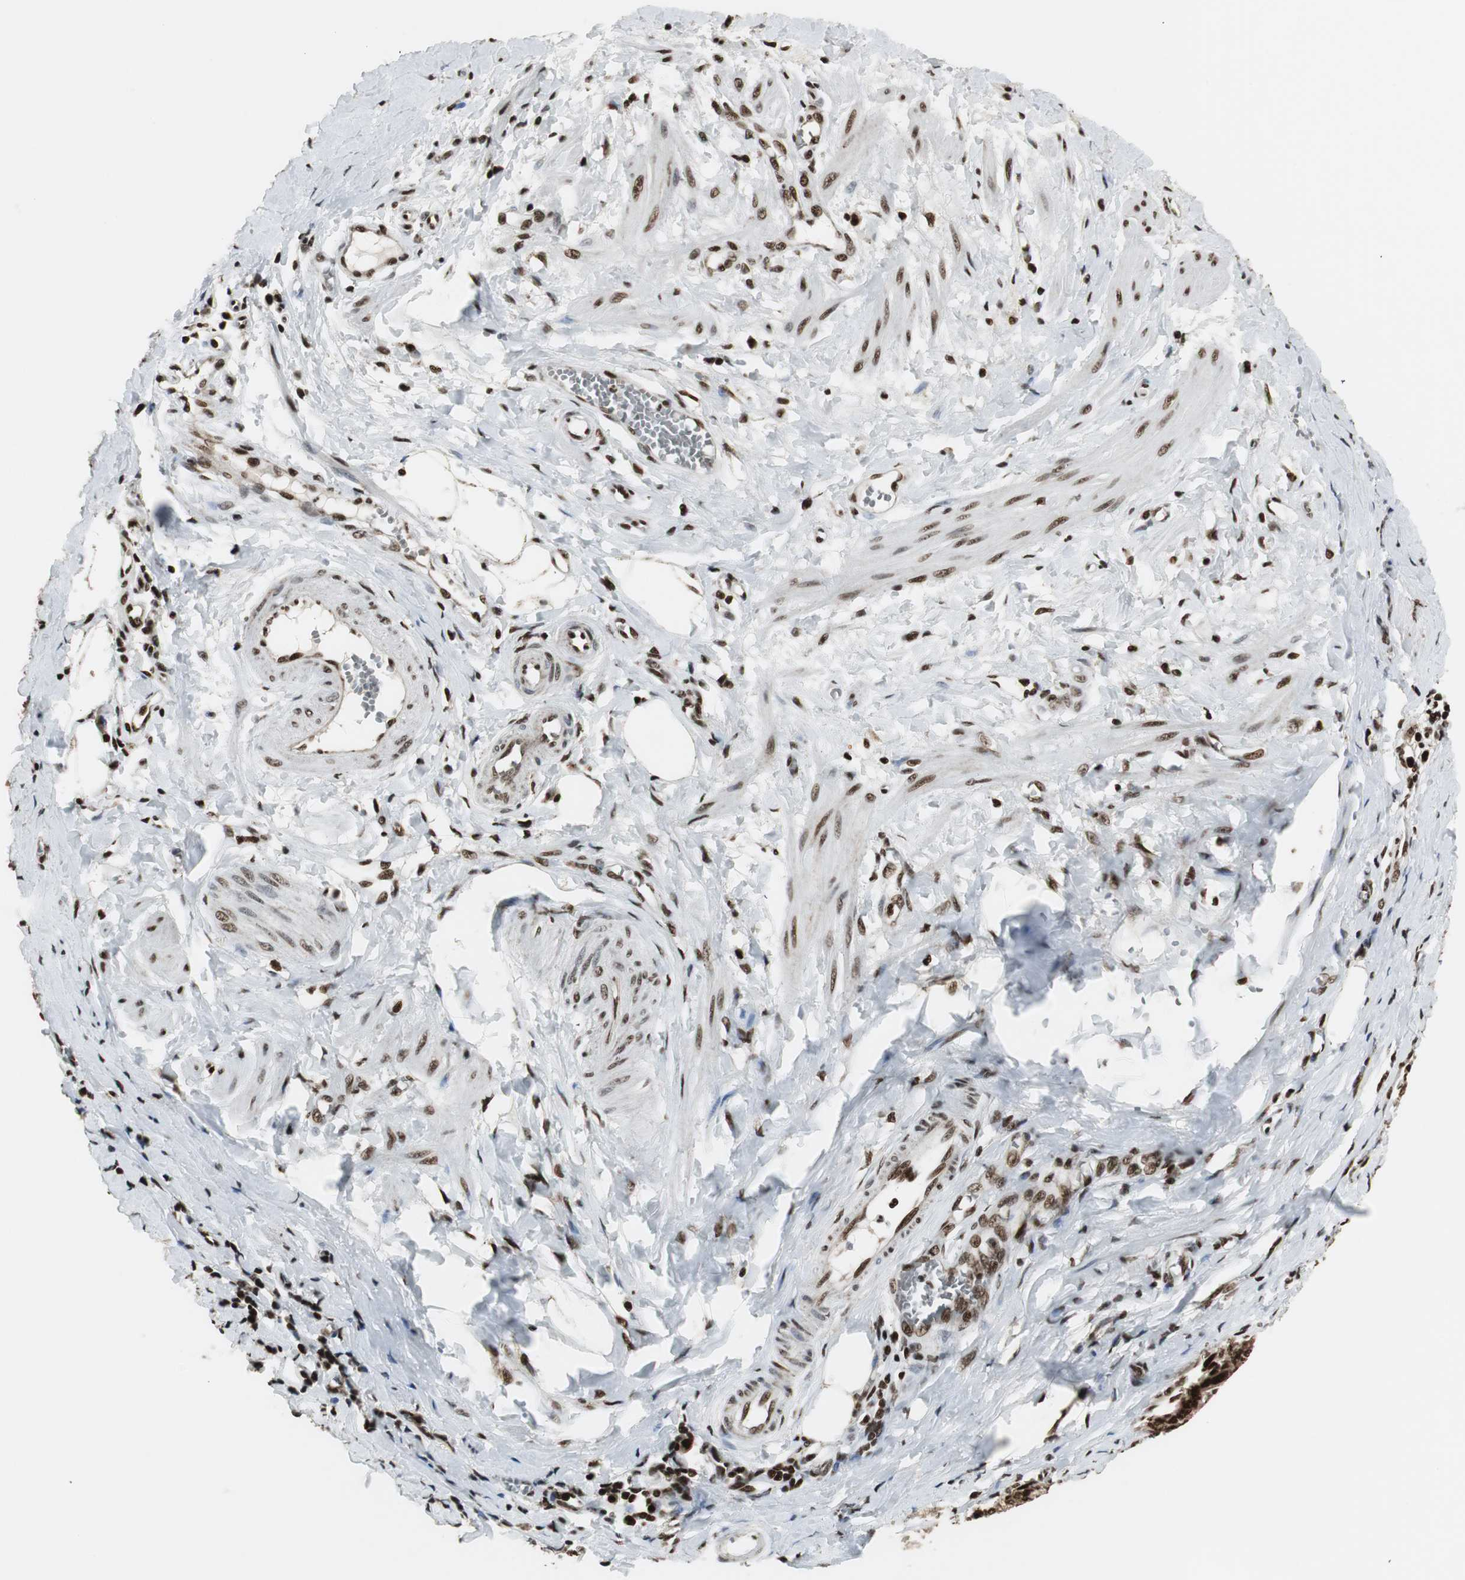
{"staining": {"intensity": "moderate", "quantity": ">75%", "location": "nuclear"}, "tissue": "ovarian cancer", "cell_type": "Tumor cells", "image_type": "cancer", "snomed": [{"axis": "morphology", "description": "Carcinoma, endometroid"}, {"axis": "topography", "description": "Ovary"}], "caption": "Protein staining by IHC reveals moderate nuclear staining in about >75% of tumor cells in endometroid carcinoma (ovarian).", "gene": "PARN", "patient": {"sex": "female", "age": 60}}